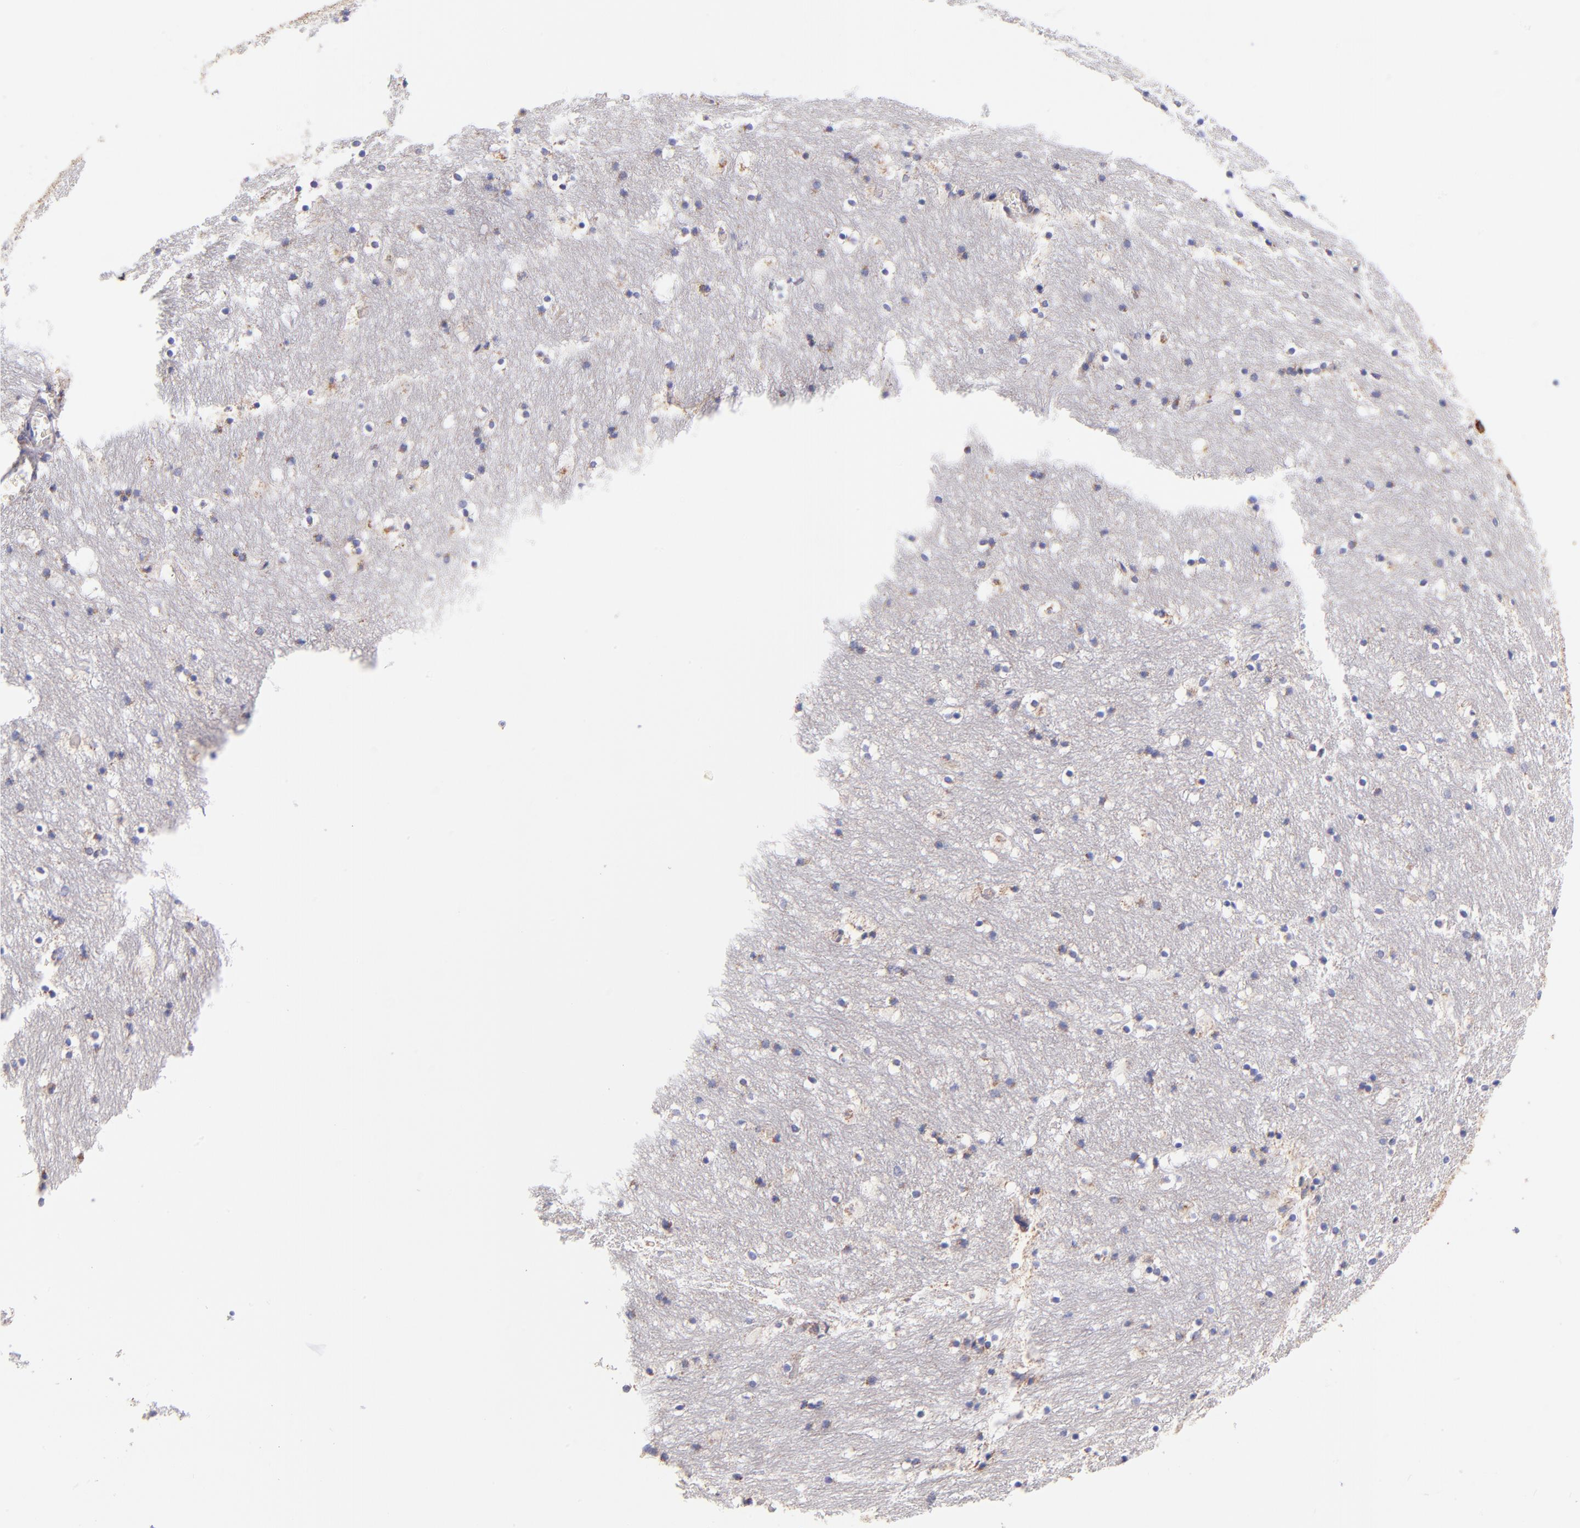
{"staining": {"intensity": "weak", "quantity": "<25%", "location": "cytoplasmic/membranous"}, "tissue": "caudate", "cell_type": "Glial cells", "image_type": "normal", "snomed": [{"axis": "morphology", "description": "Normal tissue, NOS"}, {"axis": "topography", "description": "Lateral ventricle wall"}], "caption": "There is no significant expression in glial cells of caudate. Brightfield microscopy of immunohistochemistry stained with DAB (3,3'-diaminobenzidine) (brown) and hematoxylin (blue), captured at high magnification.", "gene": "NDUFB7", "patient": {"sex": "male", "age": 45}}